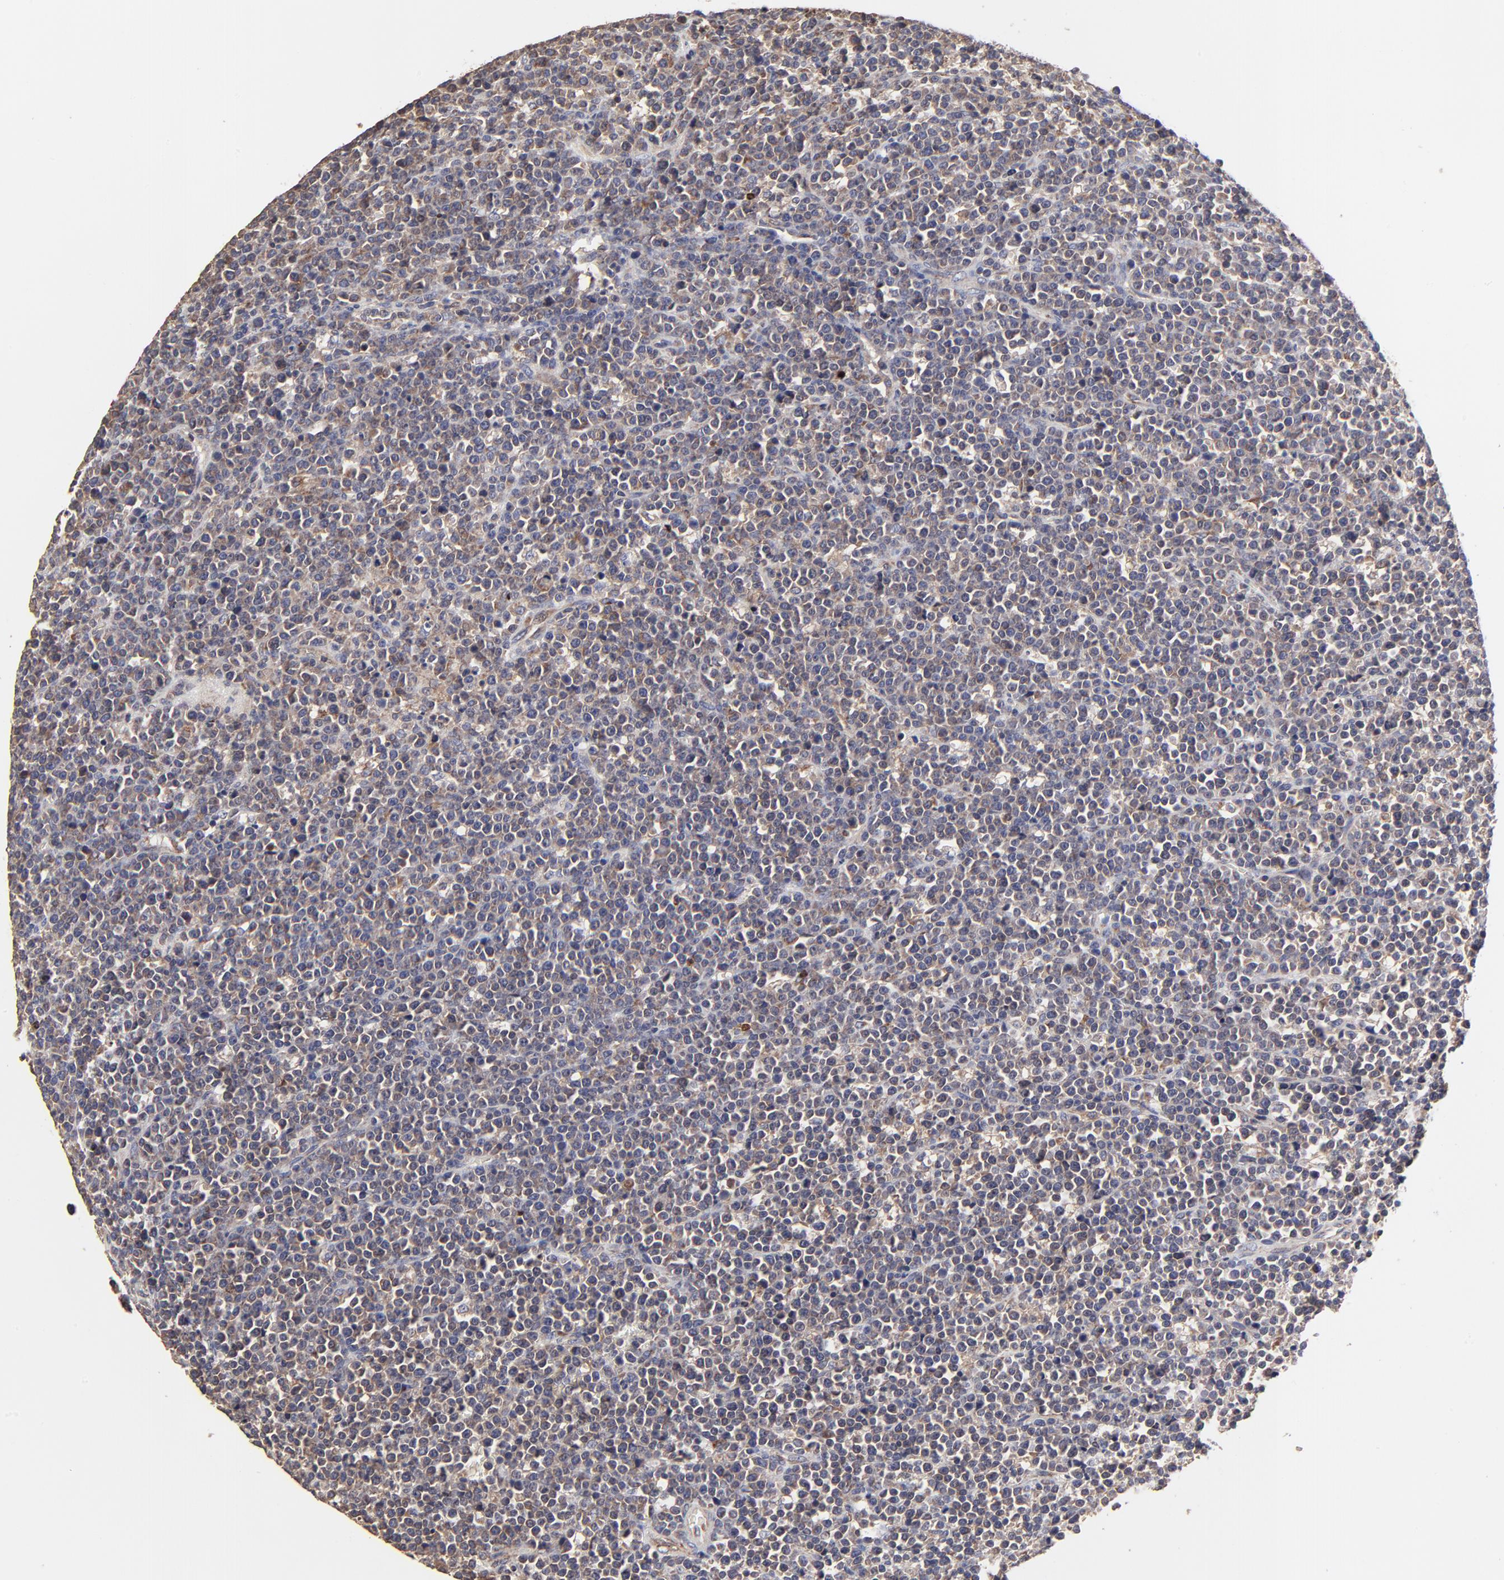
{"staining": {"intensity": "weak", "quantity": "25%-75%", "location": "cytoplasmic/membranous"}, "tissue": "lymphoma", "cell_type": "Tumor cells", "image_type": "cancer", "snomed": [{"axis": "morphology", "description": "Malignant lymphoma, non-Hodgkin's type, High grade"}, {"axis": "topography", "description": "Ovary"}], "caption": "Immunohistochemical staining of human high-grade malignant lymphoma, non-Hodgkin's type demonstrates low levels of weak cytoplasmic/membranous expression in approximately 25%-75% of tumor cells. The protein is shown in brown color, while the nuclei are stained blue.", "gene": "ELP2", "patient": {"sex": "female", "age": 56}}